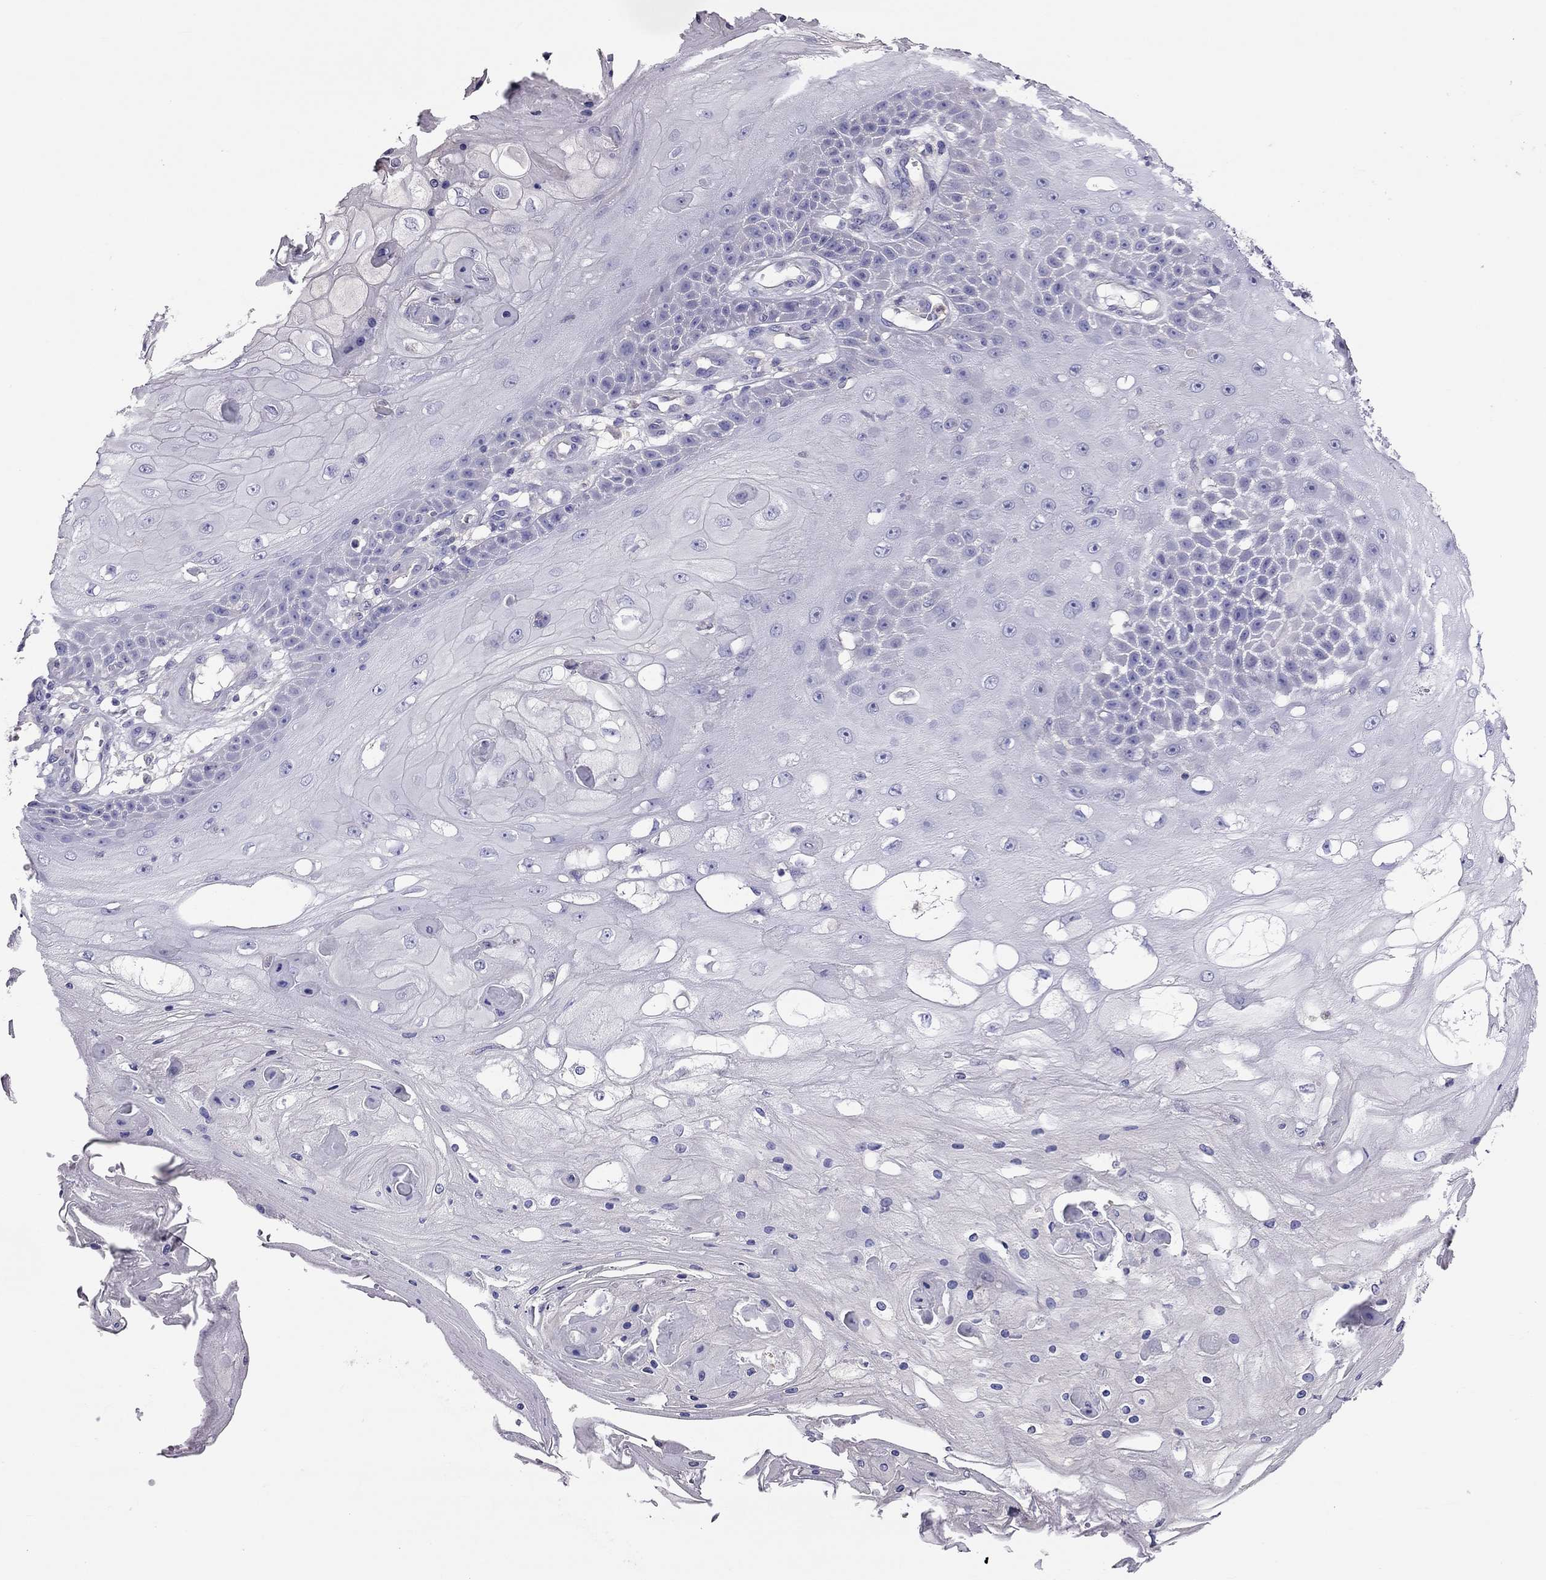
{"staining": {"intensity": "negative", "quantity": "none", "location": "none"}, "tissue": "skin cancer", "cell_type": "Tumor cells", "image_type": "cancer", "snomed": [{"axis": "morphology", "description": "Squamous cell carcinoma, NOS"}, {"axis": "topography", "description": "Skin"}], "caption": "Tumor cells show no significant positivity in skin cancer.", "gene": "TEX22", "patient": {"sex": "male", "age": 70}}